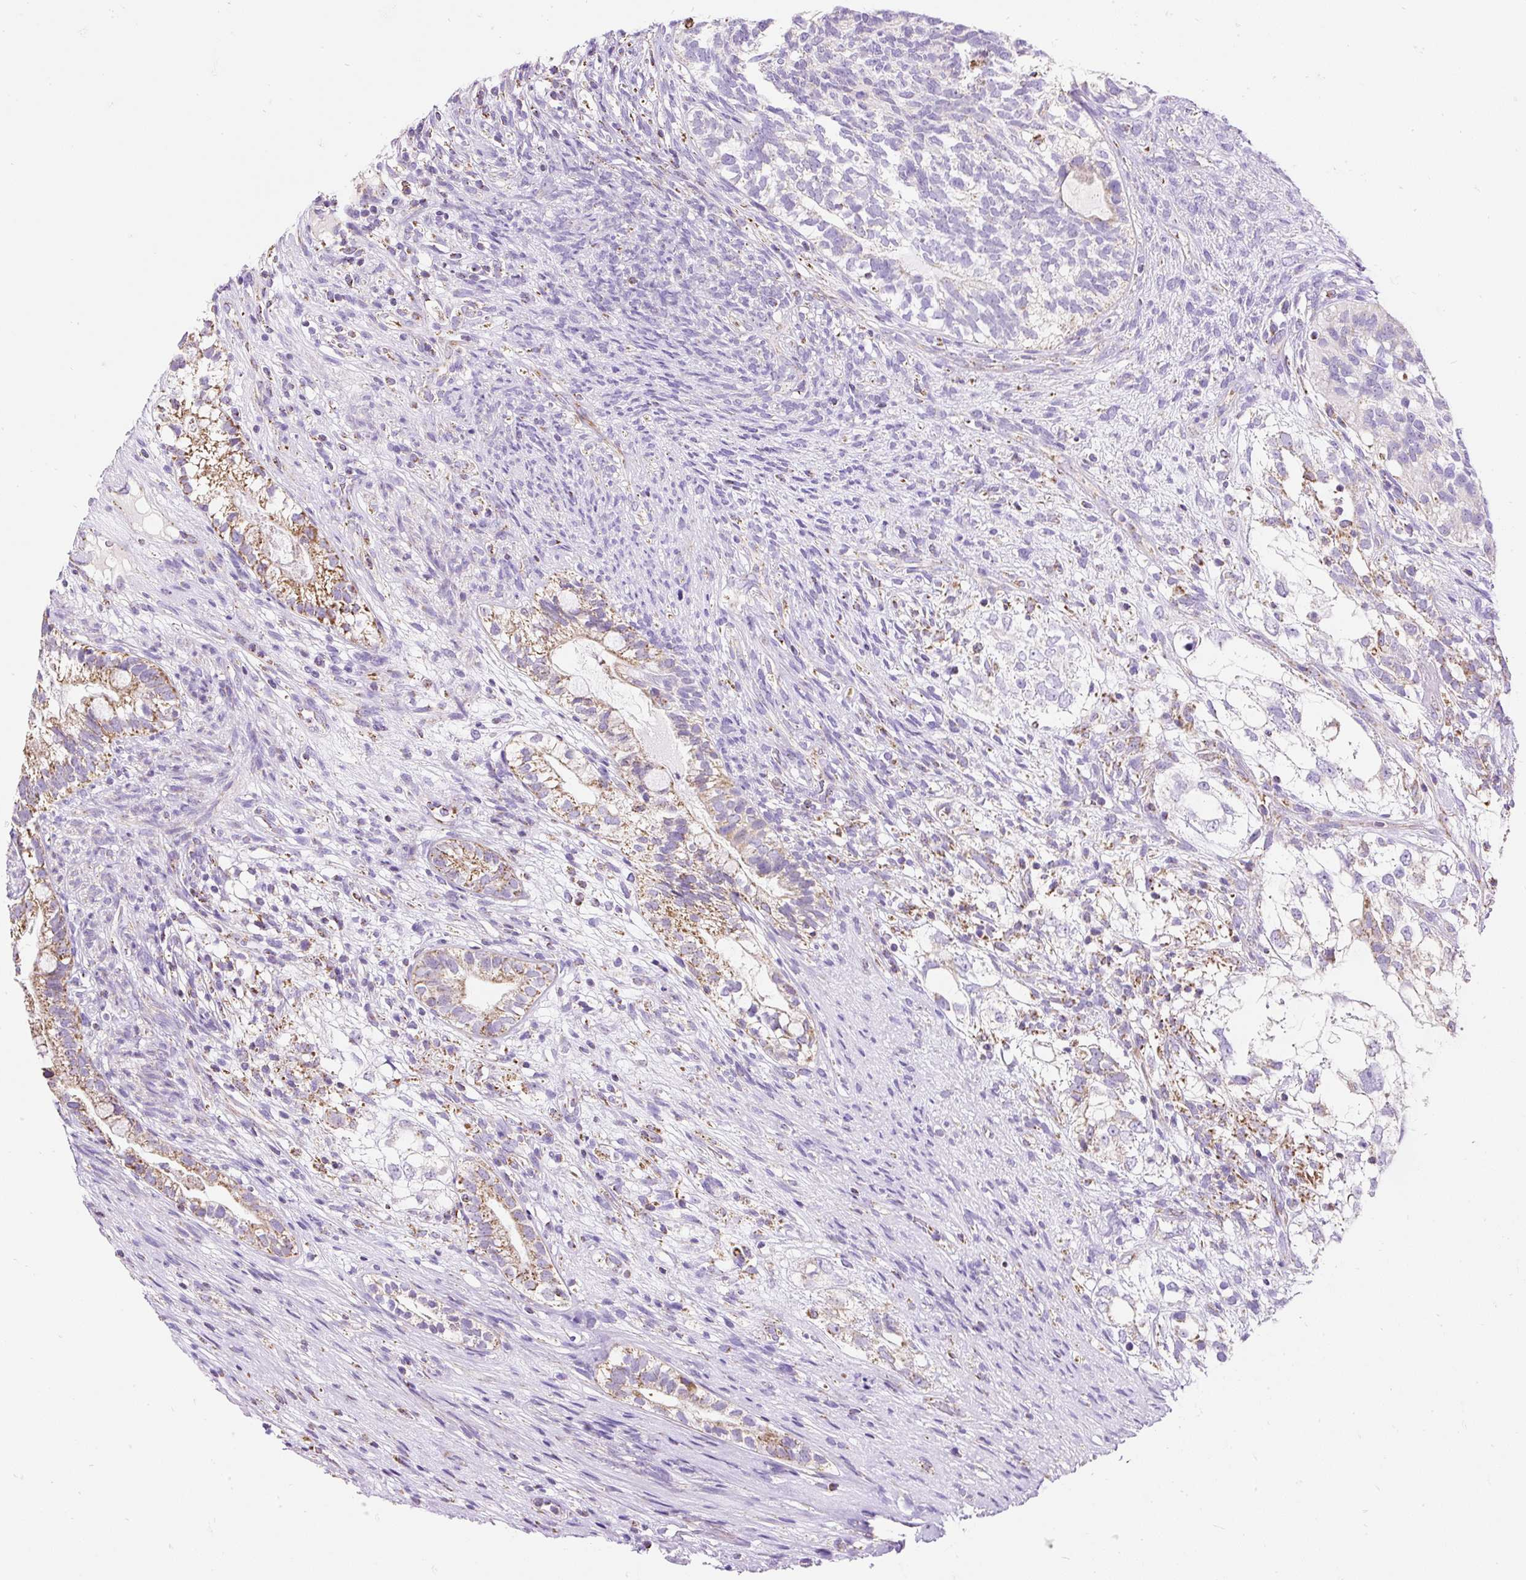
{"staining": {"intensity": "weak", "quantity": "25%-75%", "location": "cytoplasmic/membranous"}, "tissue": "testis cancer", "cell_type": "Tumor cells", "image_type": "cancer", "snomed": [{"axis": "morphology", "description": "Seminoma, NOS"}, {"axis": "morphology", "description": "Carcinoma, Embryonal, NOS"}, {"axis": "topography", "description": "Testis"}], "caption": "Protein staining of testis seminoma tissue displays weak cytoplasmic/membranous staining in about 25%-75% of tumor cells. (brown staining indicates protein expression, while blue staining denotes nuclei).", "gene": "DAAM2", "patient": {"sex": "male", "age": 41}}